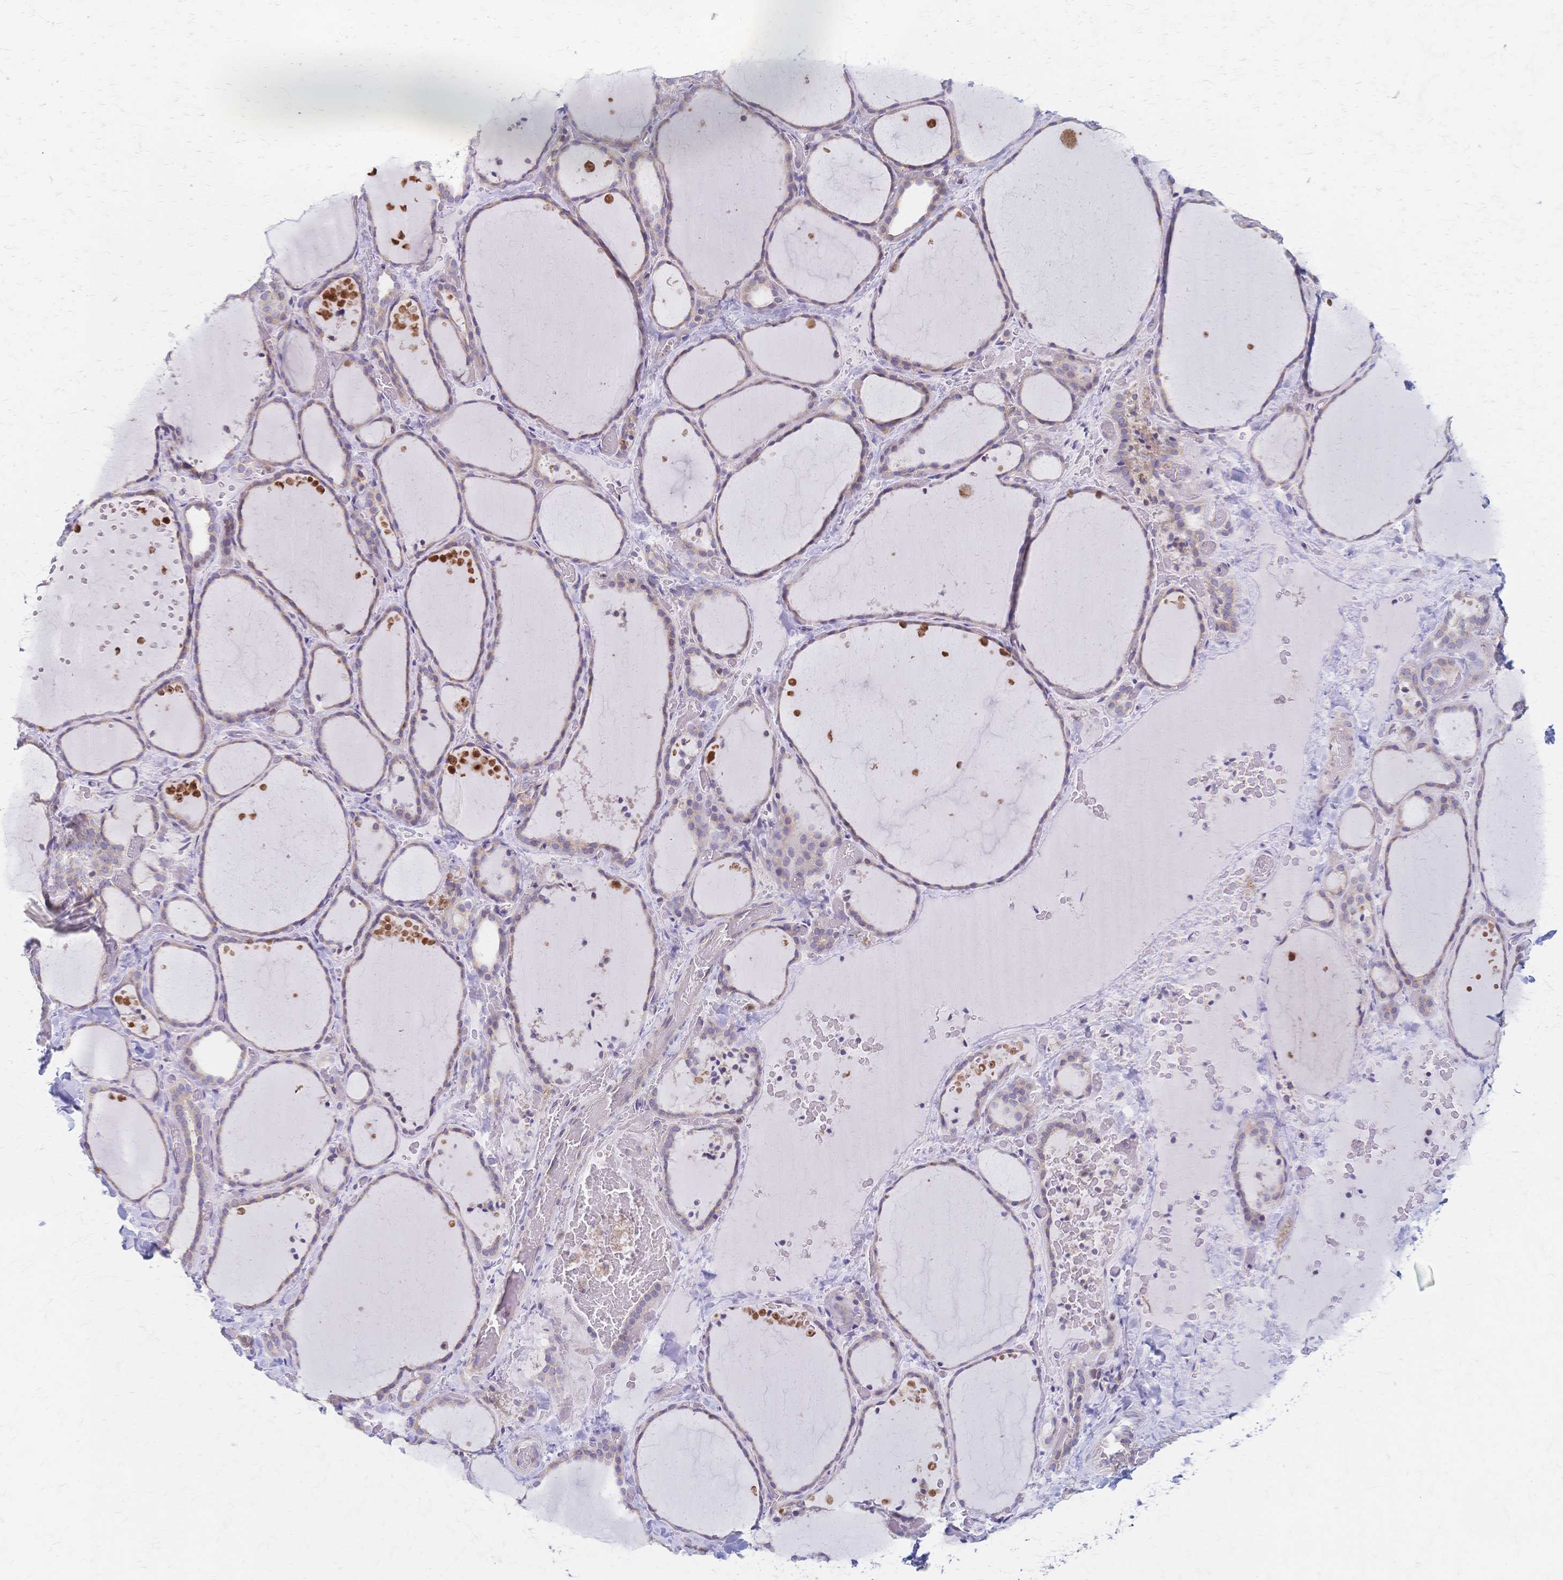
{"staining": {"intensity": "moderate", "quantity": "<25%", "location": "cytoplasmic/membranous"}, "tissue": "thyroid gland", "cell_type": "Glandular cells", "image_type": "normal", "snomed": [{"axis": "morphology", "description": "Normal tissue, NOS"}, {"axis": "topography", "description": "Thyroid gland"}], "caption": "DAB (3,3'-diaminobenzidine) immunohistochemical staining of normal thyroid gland reveals moderate cytoplasmic/membranous protein expression in approximately <25% of glandular cells.", "gene": "CYB5A", "patient": {"sex": "female", "age": 36}}